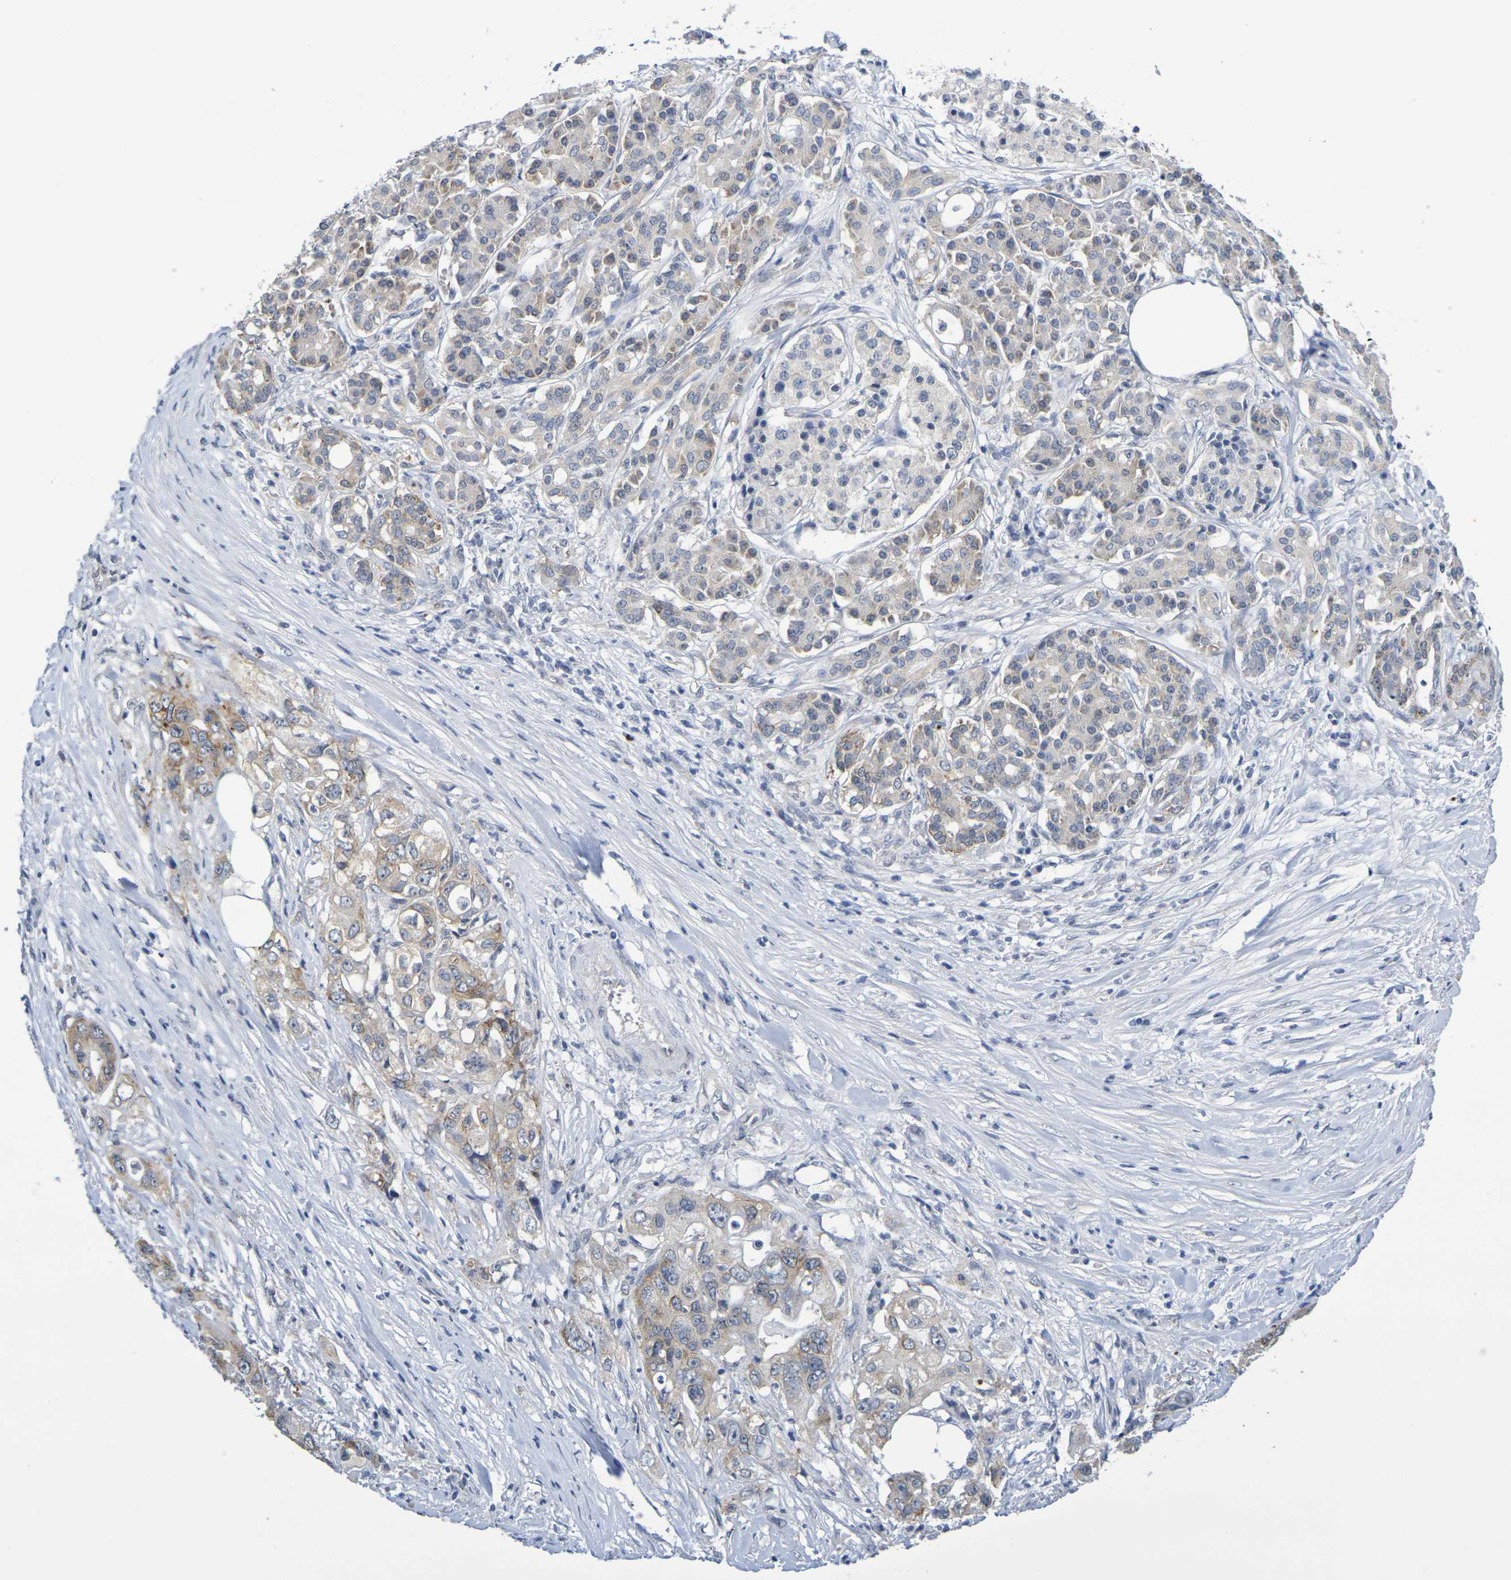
{"staining": {"intensity": "moderate", "quantity": "25%-75%", "location": "cytoplasmic/membranous"}, "tissue": "pancreatic cancer", "cell_type": "Tumor cells", "image_type": "cancer", "snomed": [{"axis": "morphology", "description": "Normal tissue, NOS"}, {"axis": "topography", "description": "Pancreas"}], "caption": "IHC of human pancreatic cancer reveals medium levels of moderate cytoplasmic/membranous staining in about 25%-75% of tumor cells. (Stains: DAB in brown, nuclei in blue, Microscopy: brightfield microscopy at high magnification).", "gene": "CHRNB1", "patient": {"sex": "male", "age": 42}}